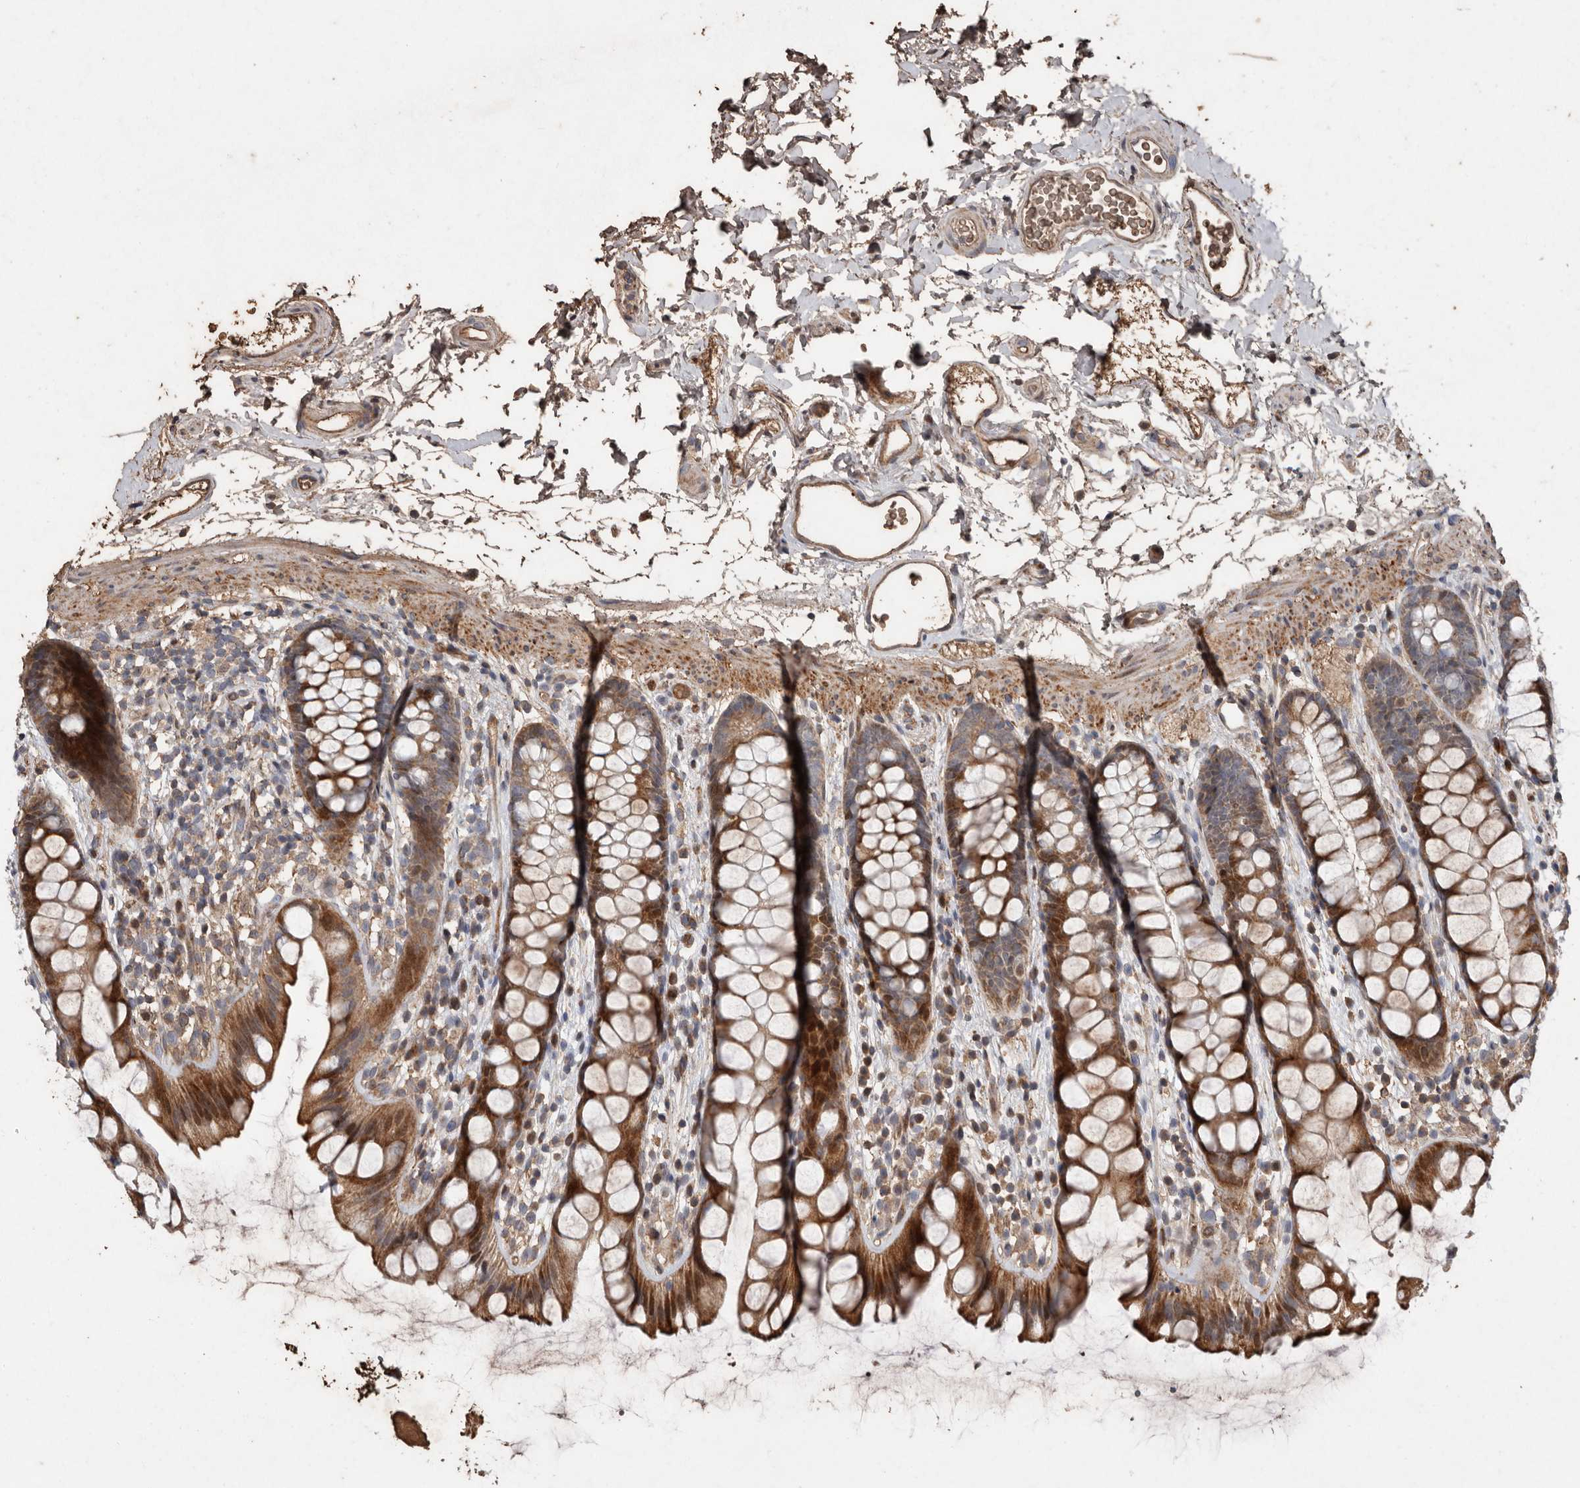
{"staining": {"intensity": "moderate", "quantity": ">75%", "location": "cytoplasmic/membranous"}, "tissue": "rectum", "cell_type": "Glandular cells", "image_type": "normal", "snomed": [{"axis": "morphology", "description": "Normal tissue, NOS"}, {"axis": "topography", "description": "Rectum"}], "caption": "Rectum stained for a protein reveals moderate cytoplasmic/membranous positivity in glandular cells. (DAB = brown stain, brightfield microscopy at high magnification).", "gene": "RANBP17", "patient": {"sex": "female", "age": 65}}